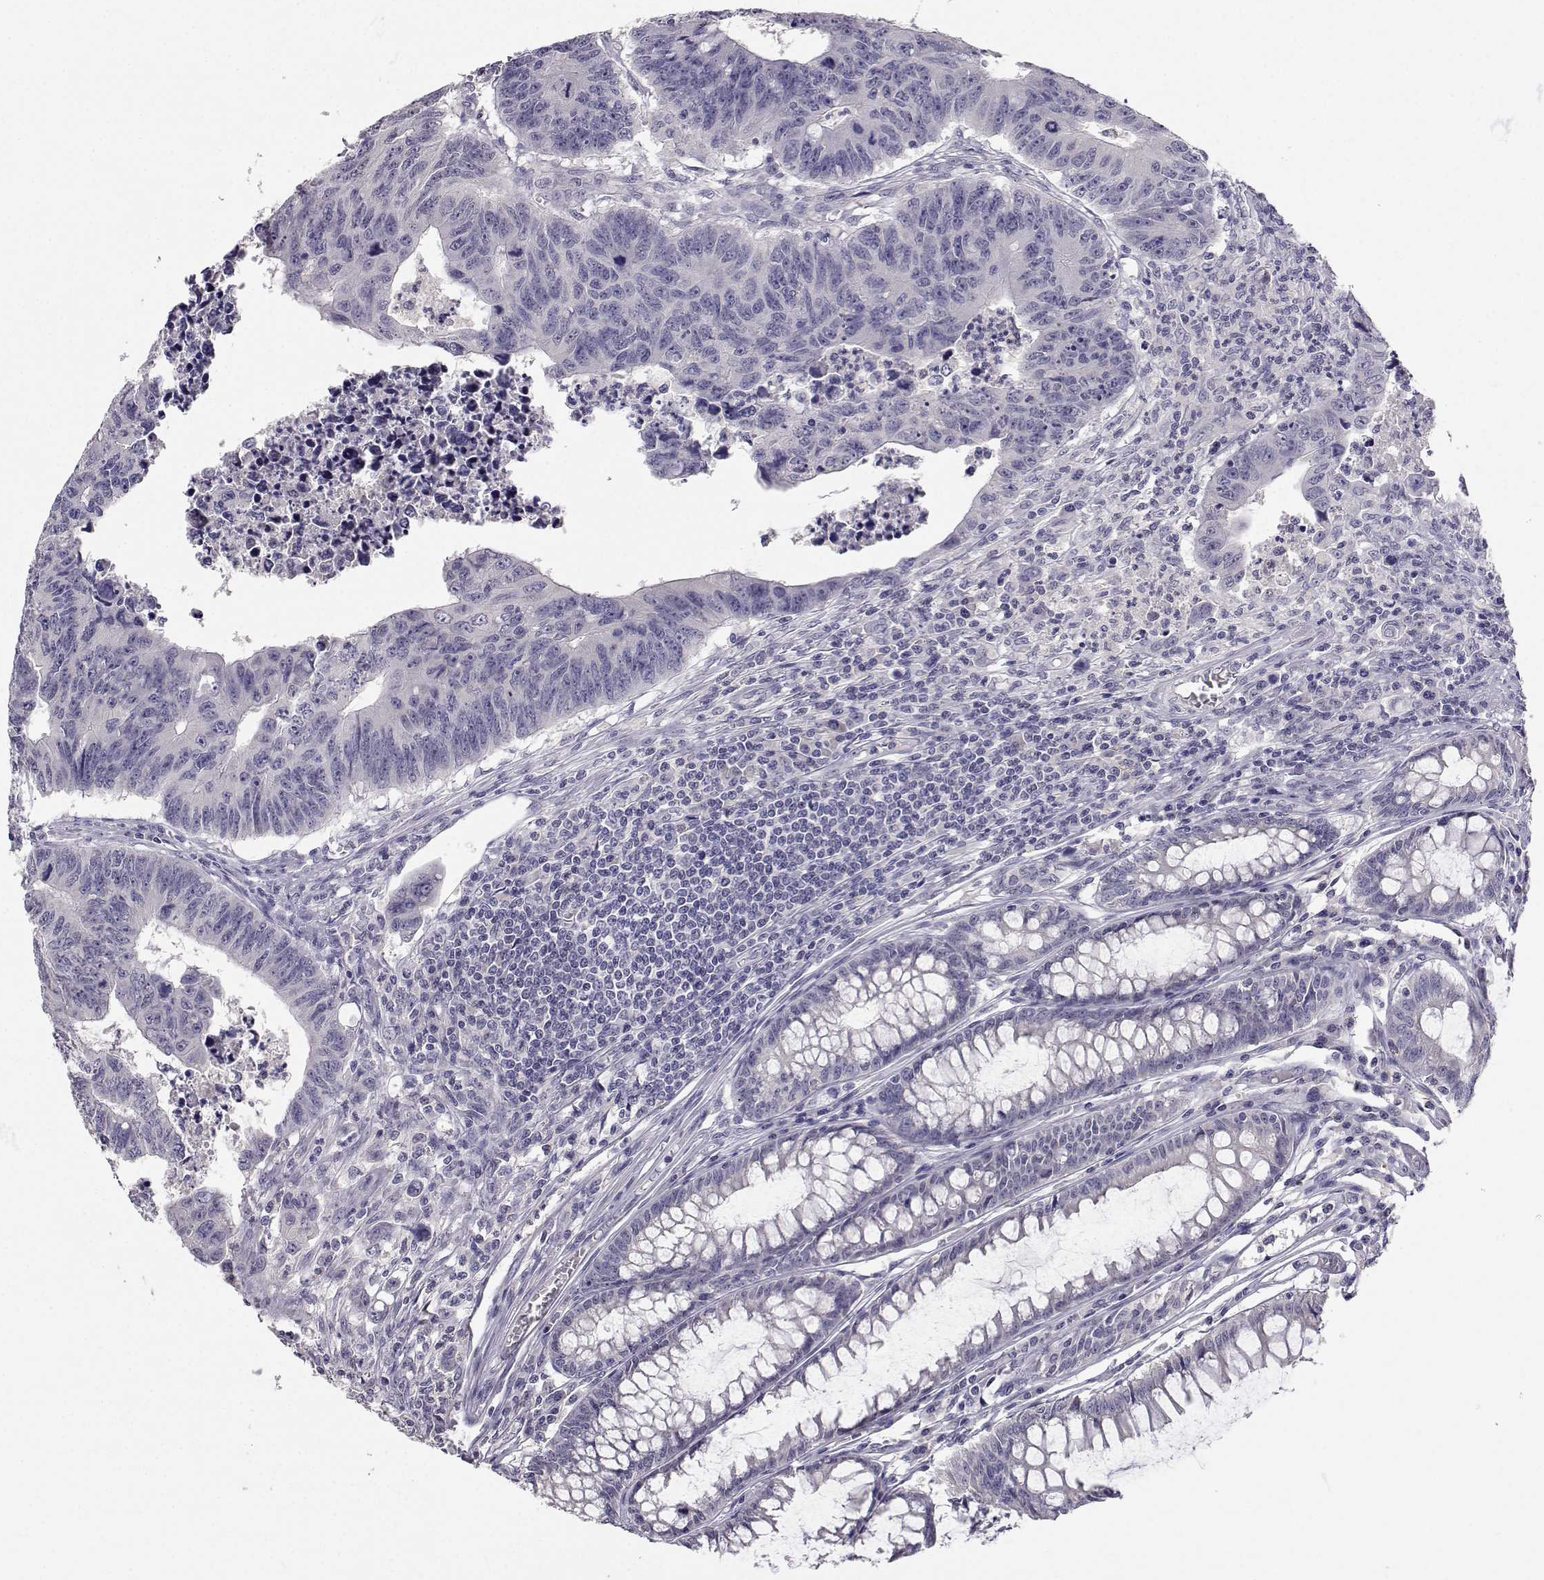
{"staining": {"intensity": "negative", "quantity": "none", "location": "none"}, "tissue": "colorectal cancer", "cell_type": "Tumor cells", "image_type": "cancer", "snomed": [{"axis": "morphology", "description": "Adenocarcinoma, NOS"}, {"axis": "topography", "description": "Rectum"}], "caption": "Human colorectal adenocarcinoma stained for a protein using immunohistochemistry exhibits no staining in tumor cells.", "gene": "SLC6A3", "patient": {"sex": "female", "age": 85}}